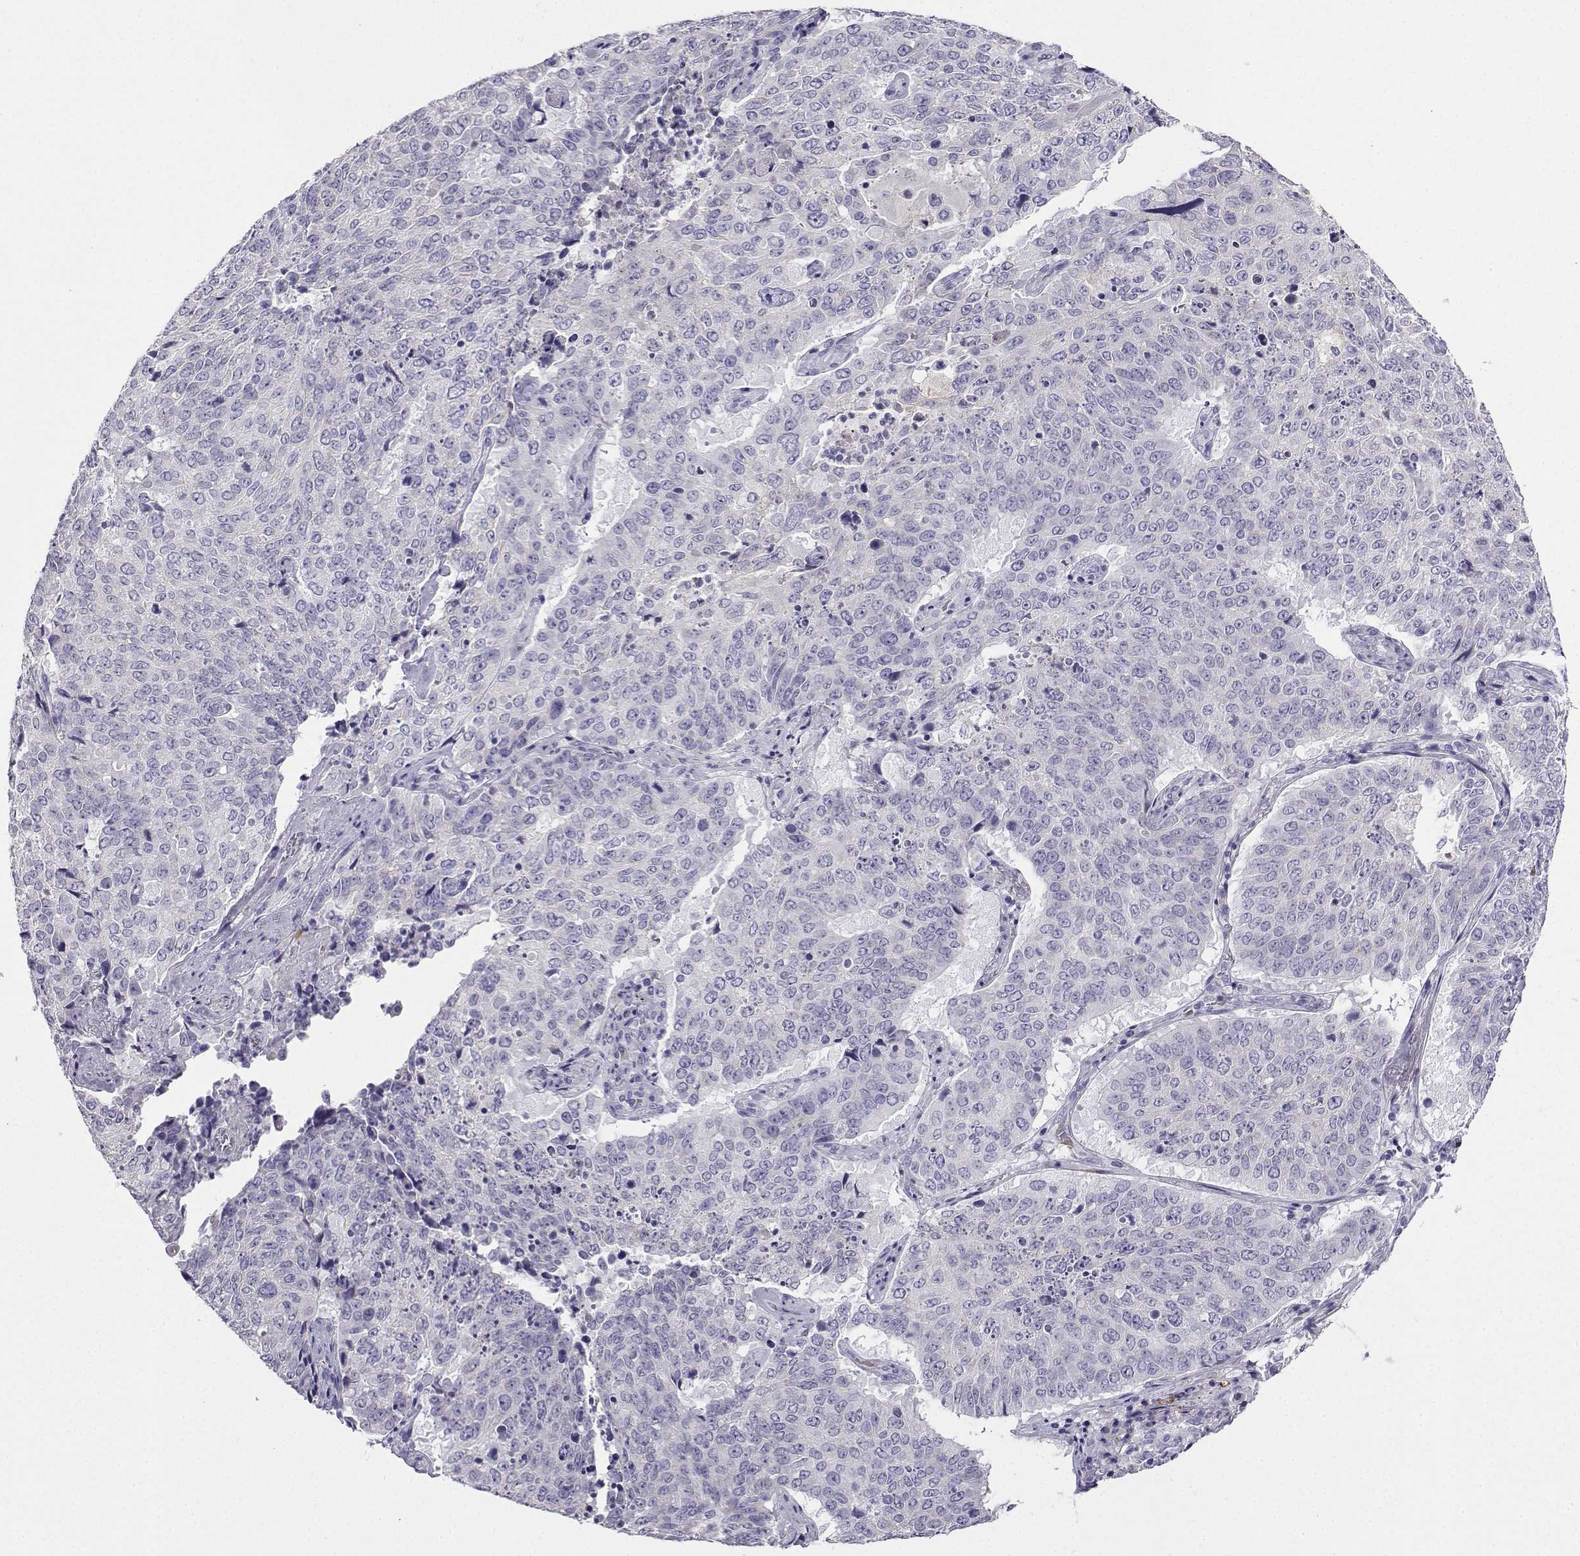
{"staining": {"intensity": "negative", "quantity": "none", "location": "none"}, "tissue": "lung cancer", "cell_type": "Tumor cells", "image_type": "cancer", "snomed": [{"axis": "morphology", "description": "Normal tissue, NOS"}, {"axis": "morphology", "description": "Squamous cell carcinoma, NOS"}, {"axis": "topography", "description": "Bronchus"}, {"axis": "topography", "description": "Lung"}], "caption": "Immunohistochemical staining of lung squamous cell carcinoma reveals no significant staining in tumor cells.", "gene": "LINGO1", "patient": {"sex": "male", "age": 64}}